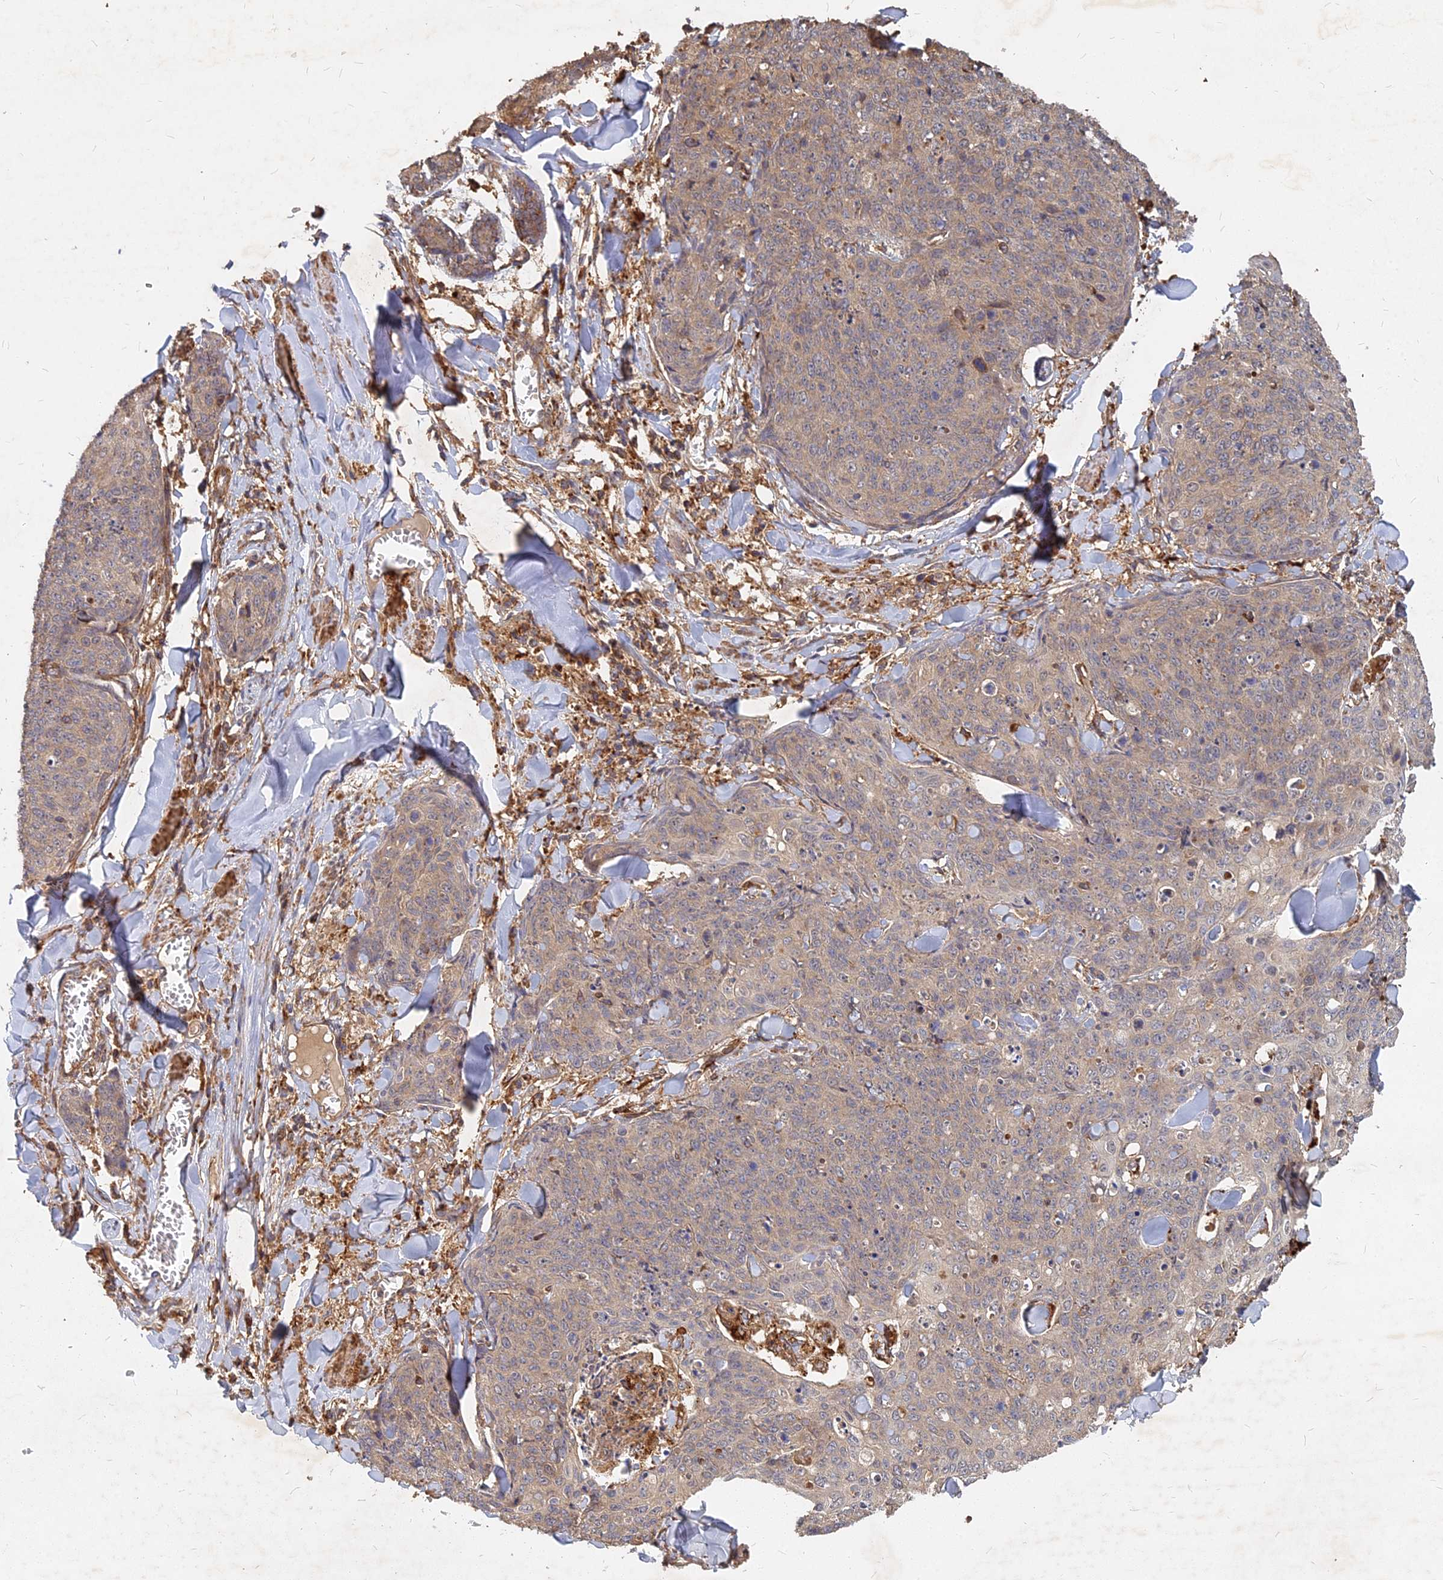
{"staining": {"intensity": "weak", "quantity": "25%-75%", "location": "cytoplasmic/membranous"}, "tissue": "skin cancer", "cell_type": "Tumor cells", "image_type": "cancer", "snomed": [{"axis": "morphology", "description": "Squamous cell carcinoma, NOS"}, {"axis": "topography", "description": "Skin"}, {"axis": "topography", "description": "Vulva"}], "caption": "Protein analysis of squamous cell carcinoma (skin) tissue demonstrates weak cytoplasmic/membranous staining in approximately 25%-75% of tumor cells.", "gene": "UBE2W", "patient": {"sex": "female", "age": 85}}